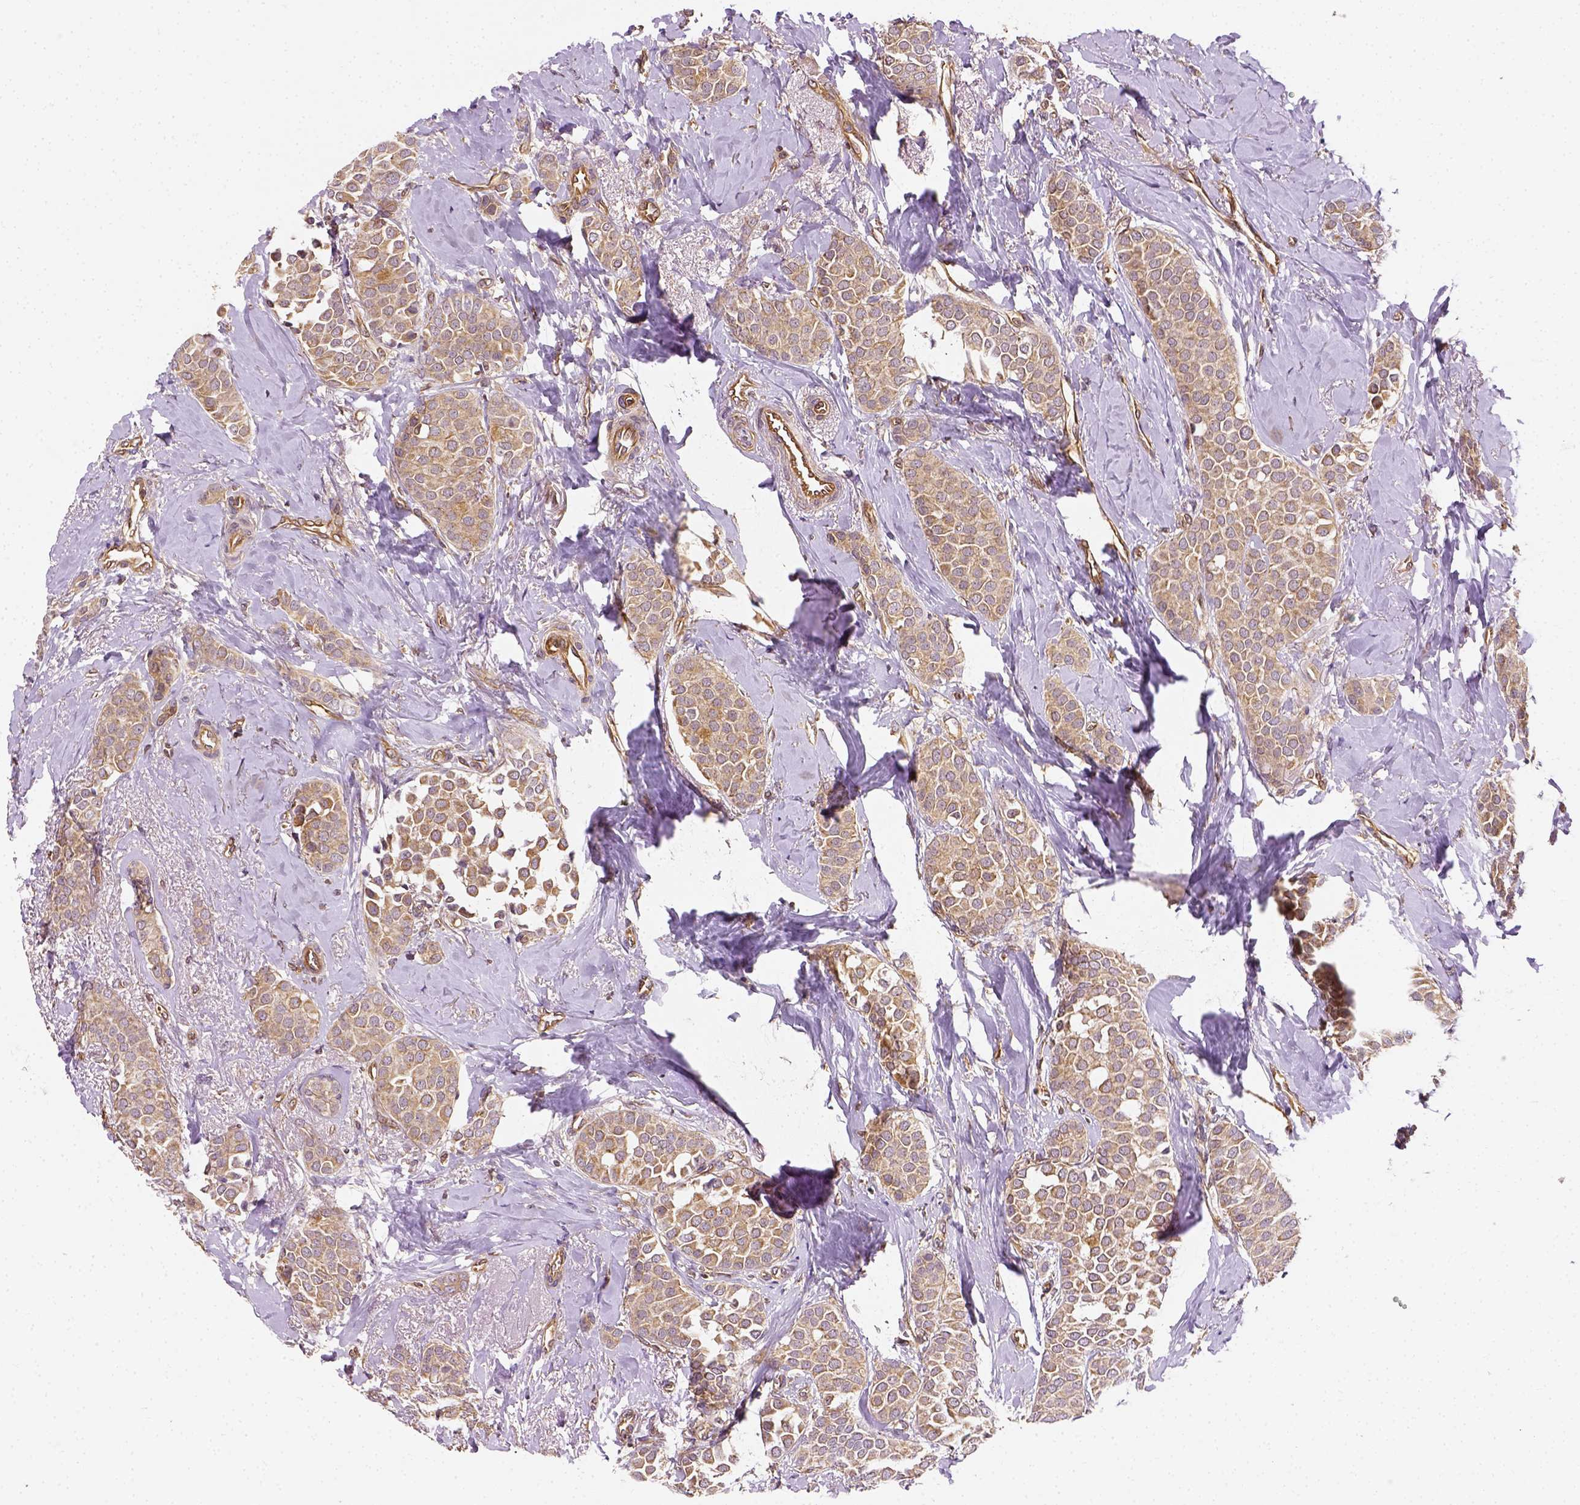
{"staining": {"intensity": "weak", "quantity": ">75%", "location": "cytoplasmic/membranous"}, "tissue": "breast cancer", "cell_type": "Tumor cells", "image_type": "cancer", "snomed": [{"axis": "morphology", "description": "Duct carcinoma"}, {"axis": "topography", "description": "Breast"}], "caption": "Immunohistochemistry (IHC) staining of intraductal carcinoma (breast), which demonstrates low levels of weak cytoplasmic/membranous expression in approximately >75% of tumor cells indicating weak cytoplasmic/membranous protein positivity. The staining was performed using DAB (brown) for protein detection and nuclei were counterstained in hematoxylin (blue).", "gene": "MATK", "patient": {"sex": "female", "age": 79}}